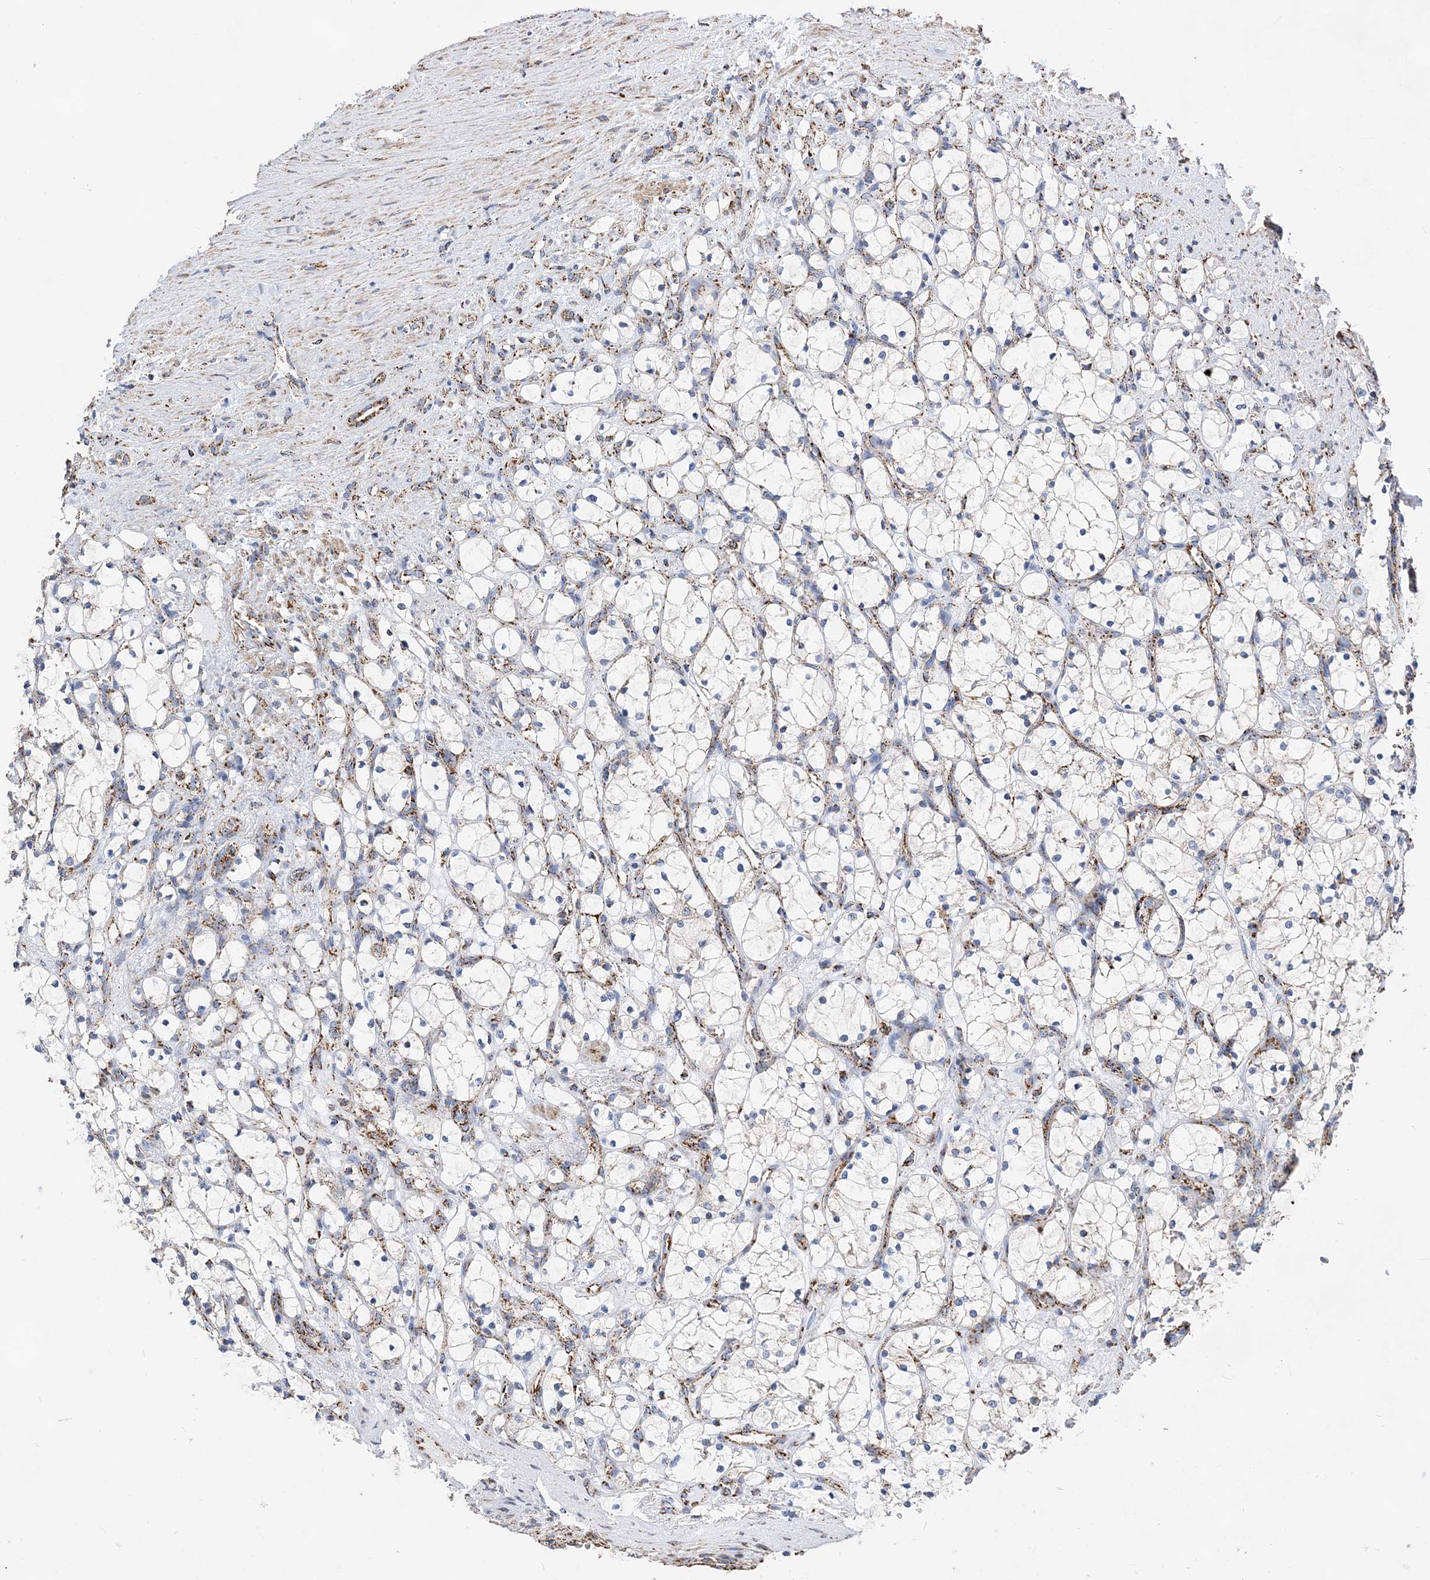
{"staining": {"intensity": "negative", "quantity": "none", "location": "none"}, "tissue": "renal cancer", "cell_type": "Tumor cells", "image_type": "cancer", "snomed": [{"axis": "morphology", "description": "Adenocarcinoma, NOS"}, {"axis": "topography", "description": "Kidney"}], "caption": "High power microscopy image of an IHC micrograph of renal cancer, revealing no significant expression in tumor cells.", "gene": "ACOT9", "patient": {"sex": "female", "age": 69}}